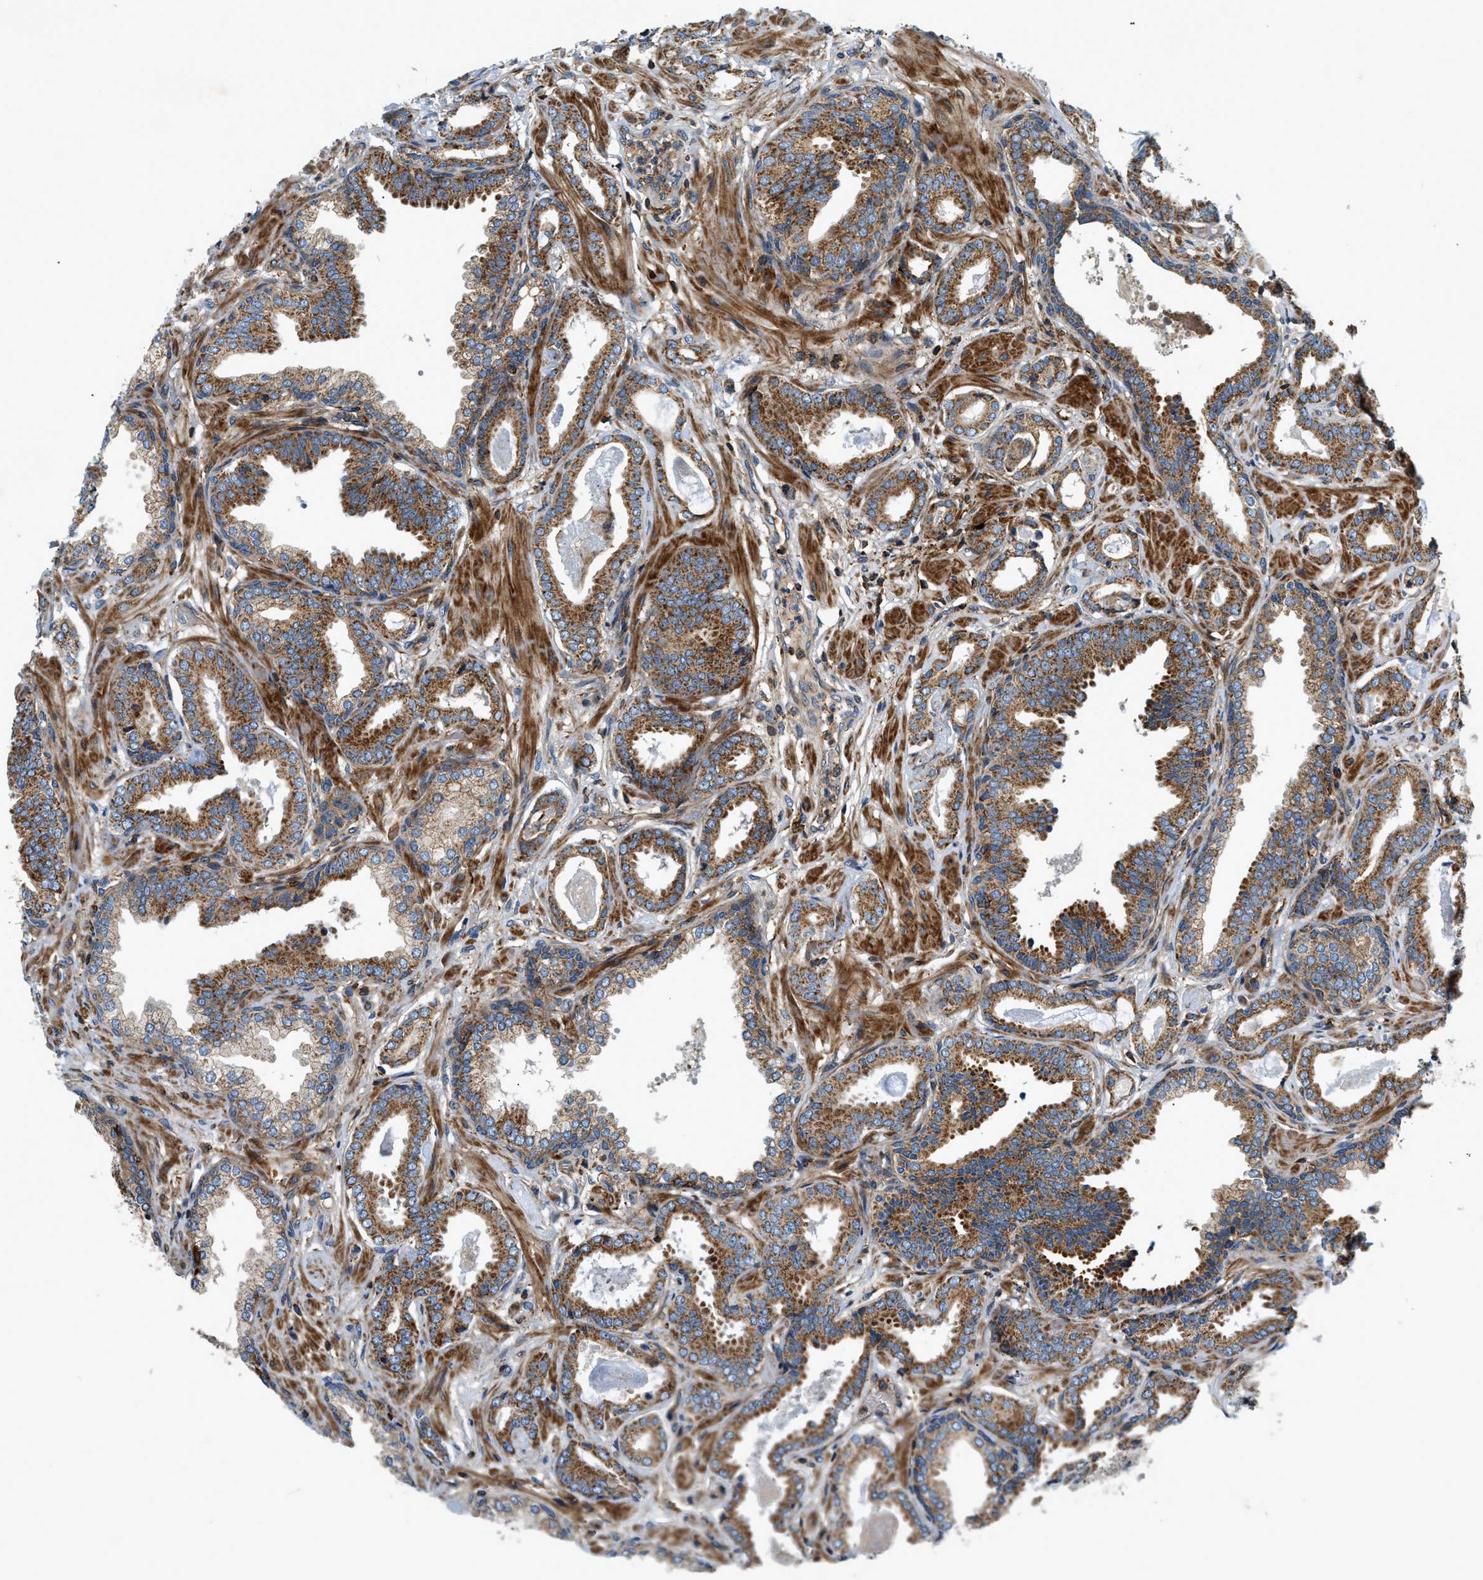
{"staining": {"intensity": "moderate", "quantity": ">75%", "location": "cytoplasmic/membranous"}, "tissue": "prostate cancer", "cell_type": "Tumor cells", "image_type": "cancer", "snomed": [{"axis": "morphology", "description": "Adenocarcinoma, Low grade"}, {"axis": "topography", "description": "Prostate"}], "caption": "Human adenocarcinoma (low-grade) (prostate) stained with a brown dye shows moderate cytoplasmic/membranous positive staining in about >75% of tumor cells.", "gene": "DHODH", "patient": {"sex": "male", "age": 53}}